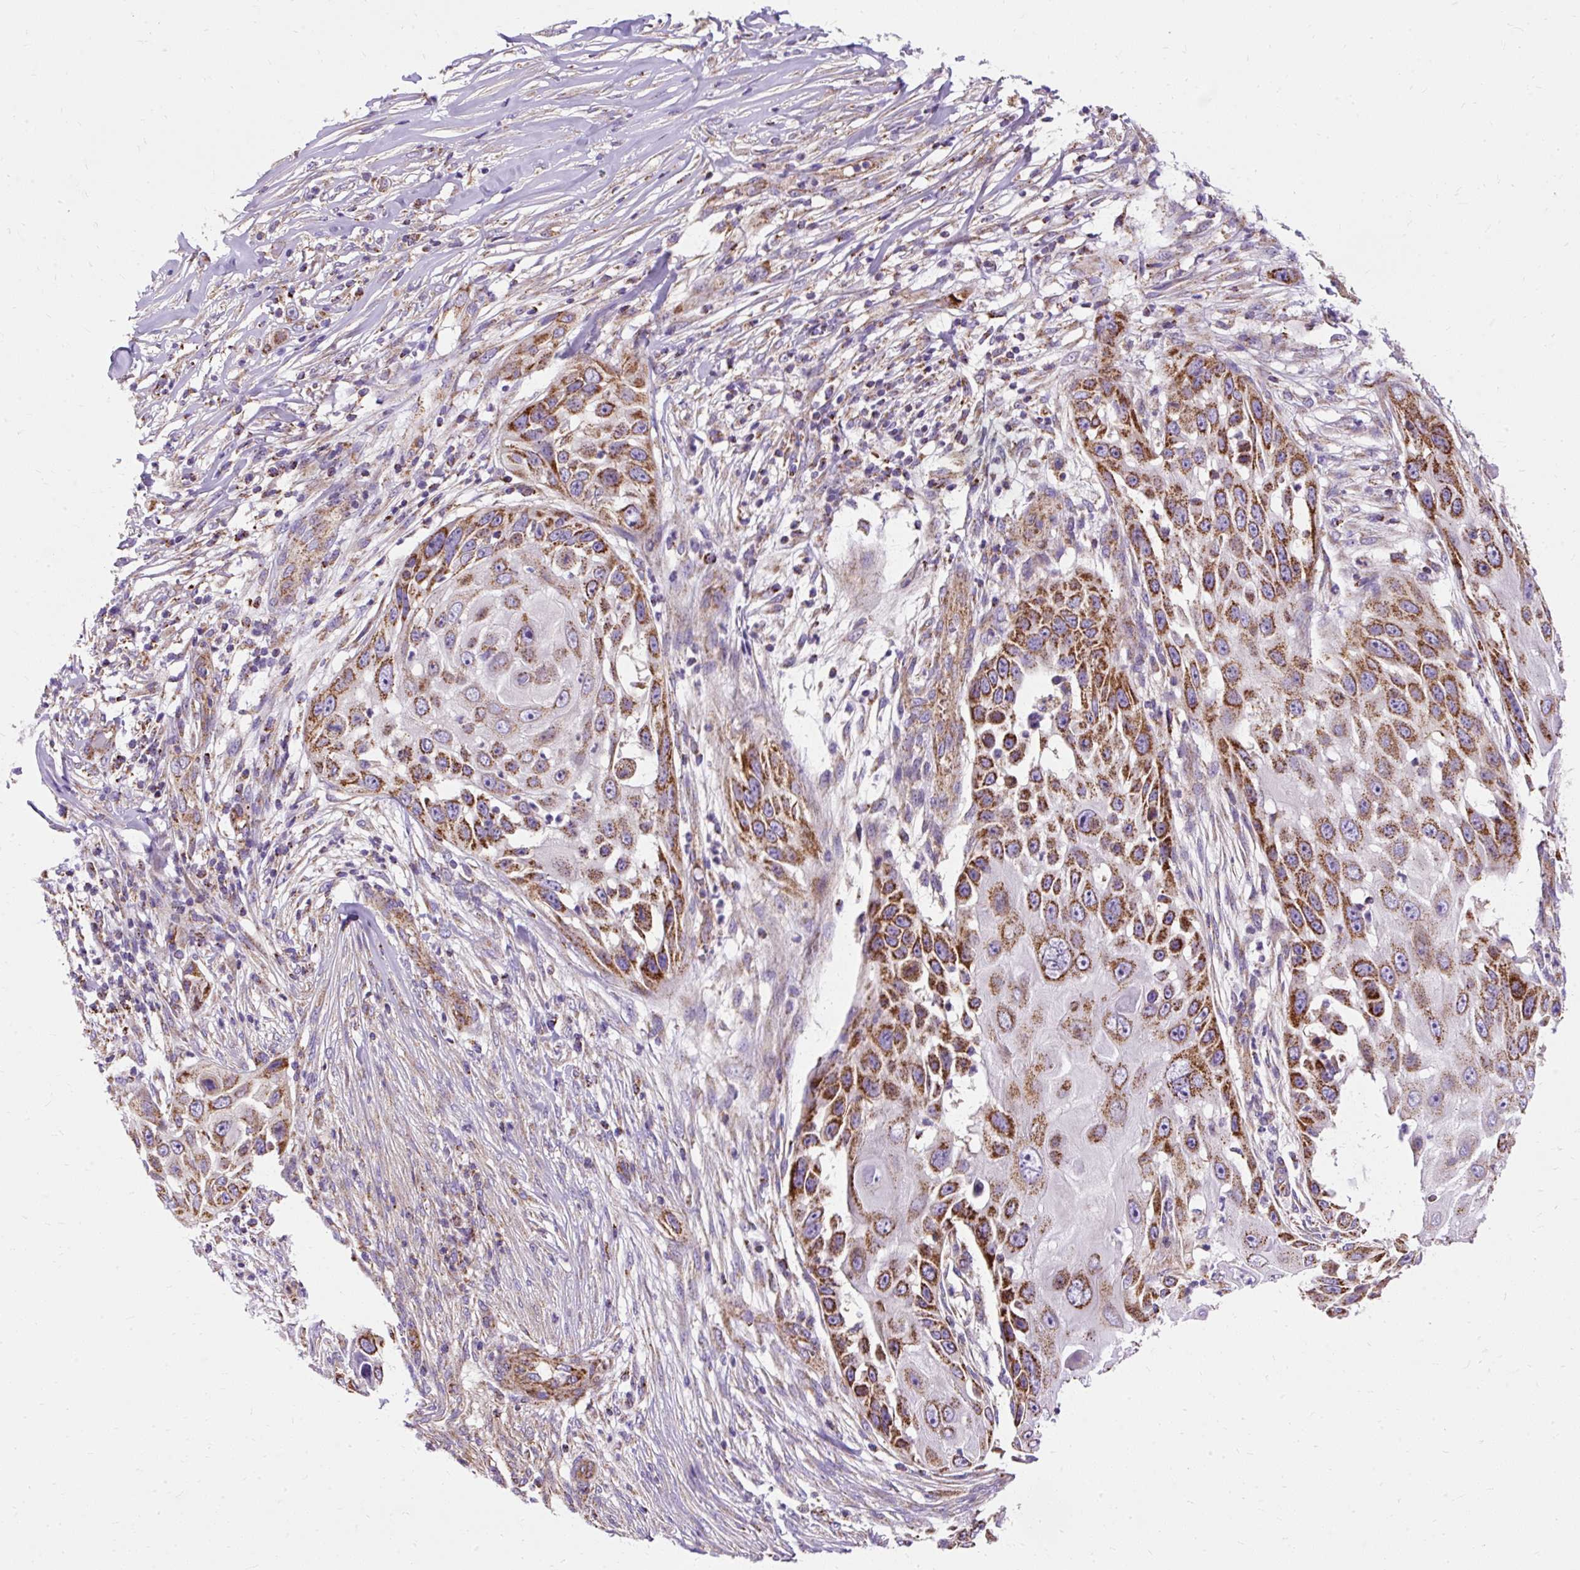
{"staining": {"intensity": "strong", "quantity": ">75%", "location": "cytoplasmic/membranous"}, "tissue": "skin cancer", "cell_type": "Tumor cells", "image_type": "cancer", "snomed": [{"axis": "morphology", "description": "Squamous cell carcinoma, NOS"}, {"axis": "topography", "description": "Skin"}], "caption": "DAB (3,3'-diaminobenzidine) immunohistochemical staining of human skin squamous cell carcinoma shows strong cytoplasmic/membranous protein expression in about >75% of tumor cells. (DAB IHC, brown staining for protein, blue staining for nuclei).", "gene": "CEP290", "patient": {"sex": "female", "age": 44}}